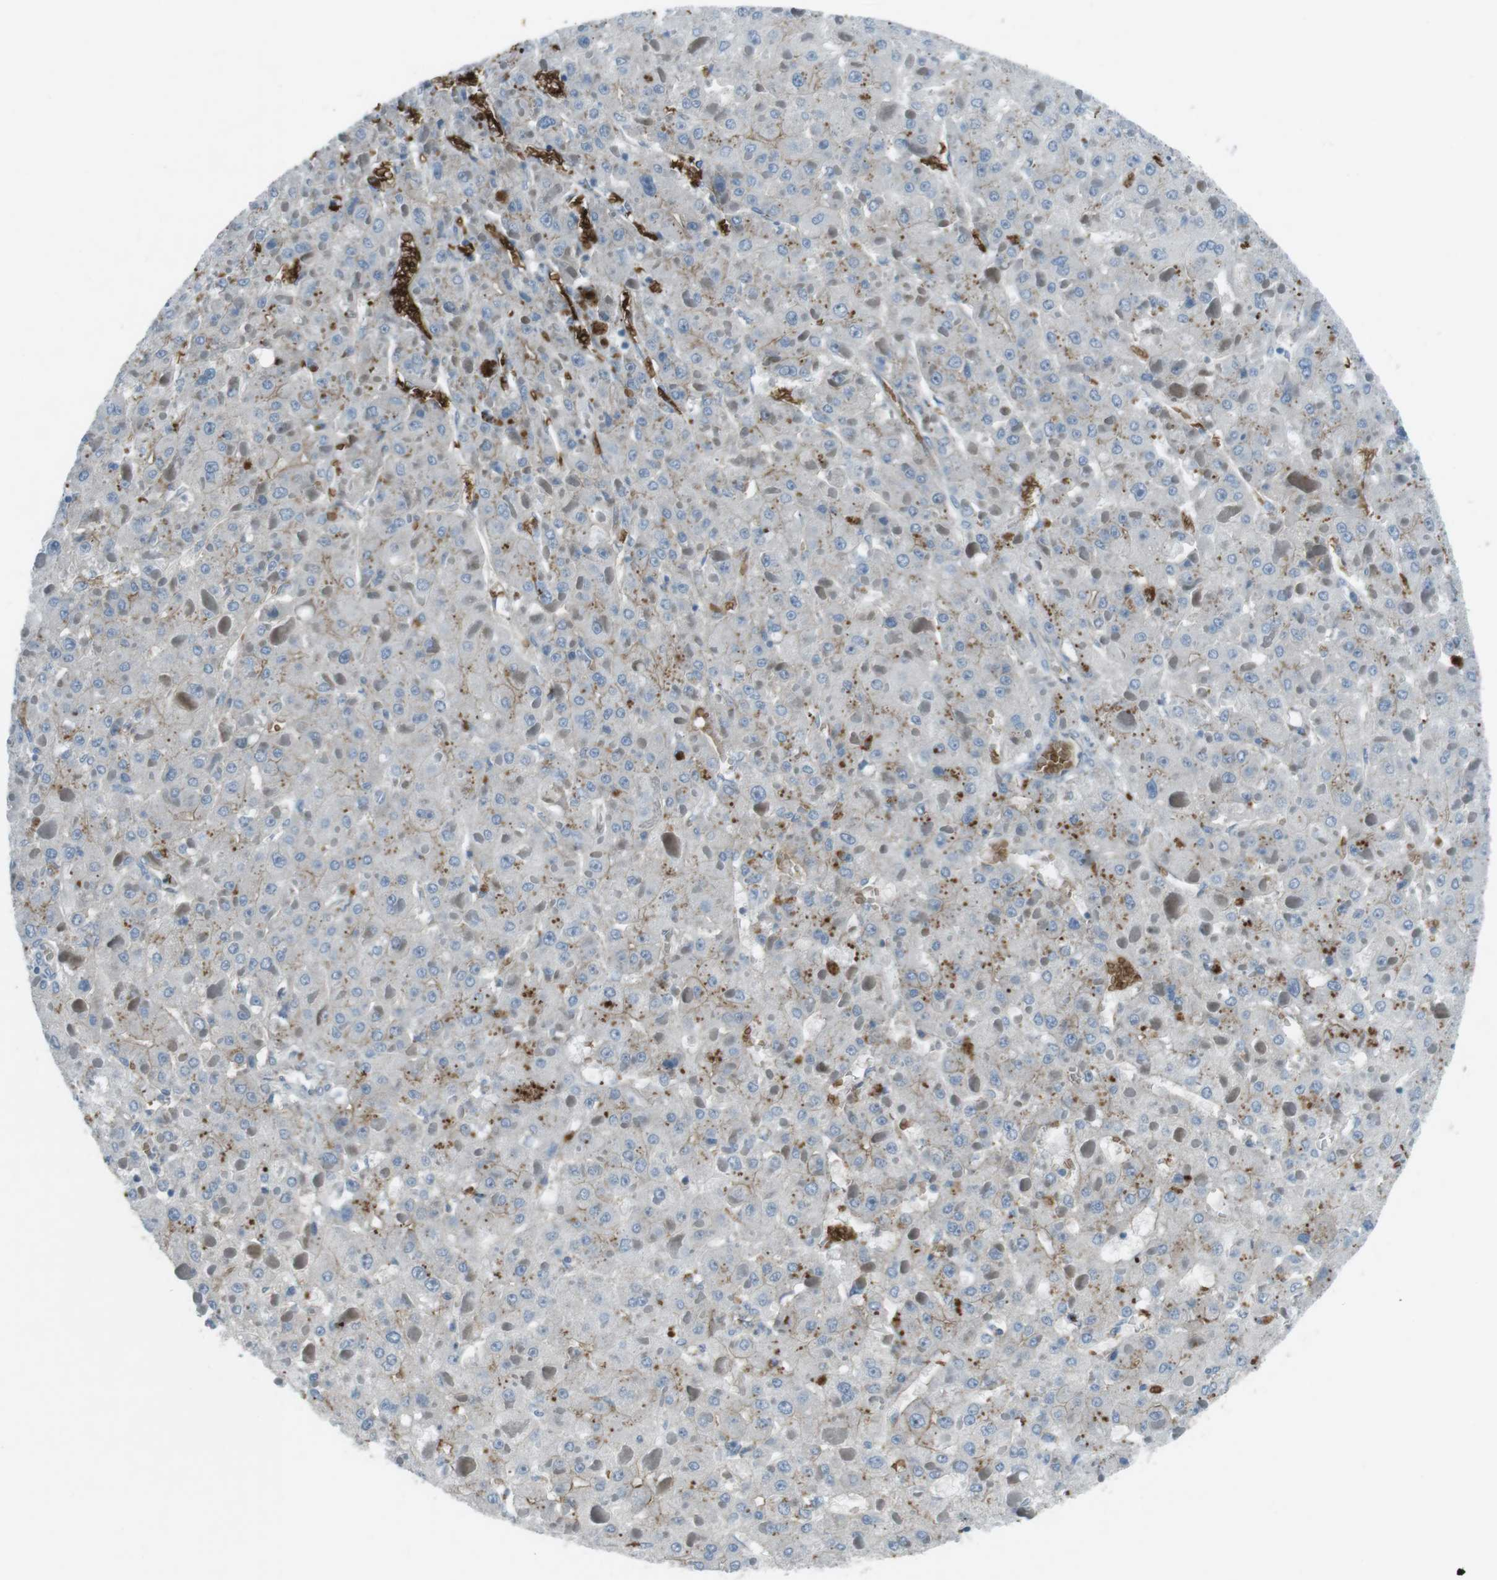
{"staining": {"intensity": "weak", "quantity": "<25%", "location": "cytoplasmic/membranous"}, "tissue": "liver cancer", "cell_type": "Tumor cells", "image_type": "cancer", "snomed": [{"axis": "morphology", "description": "Carcinoma, Hepatocellular, NOS"}, {"axis": "topography", "description": "Liver"}], "caption": "A histopathology image of liver cancer stained for a protein reveals no brown staining in tumor cells. (IHC, brightfield microscopy, high magnification).", "gene": "SPTA1", "patient": {"sex": "female", "age": 73}}